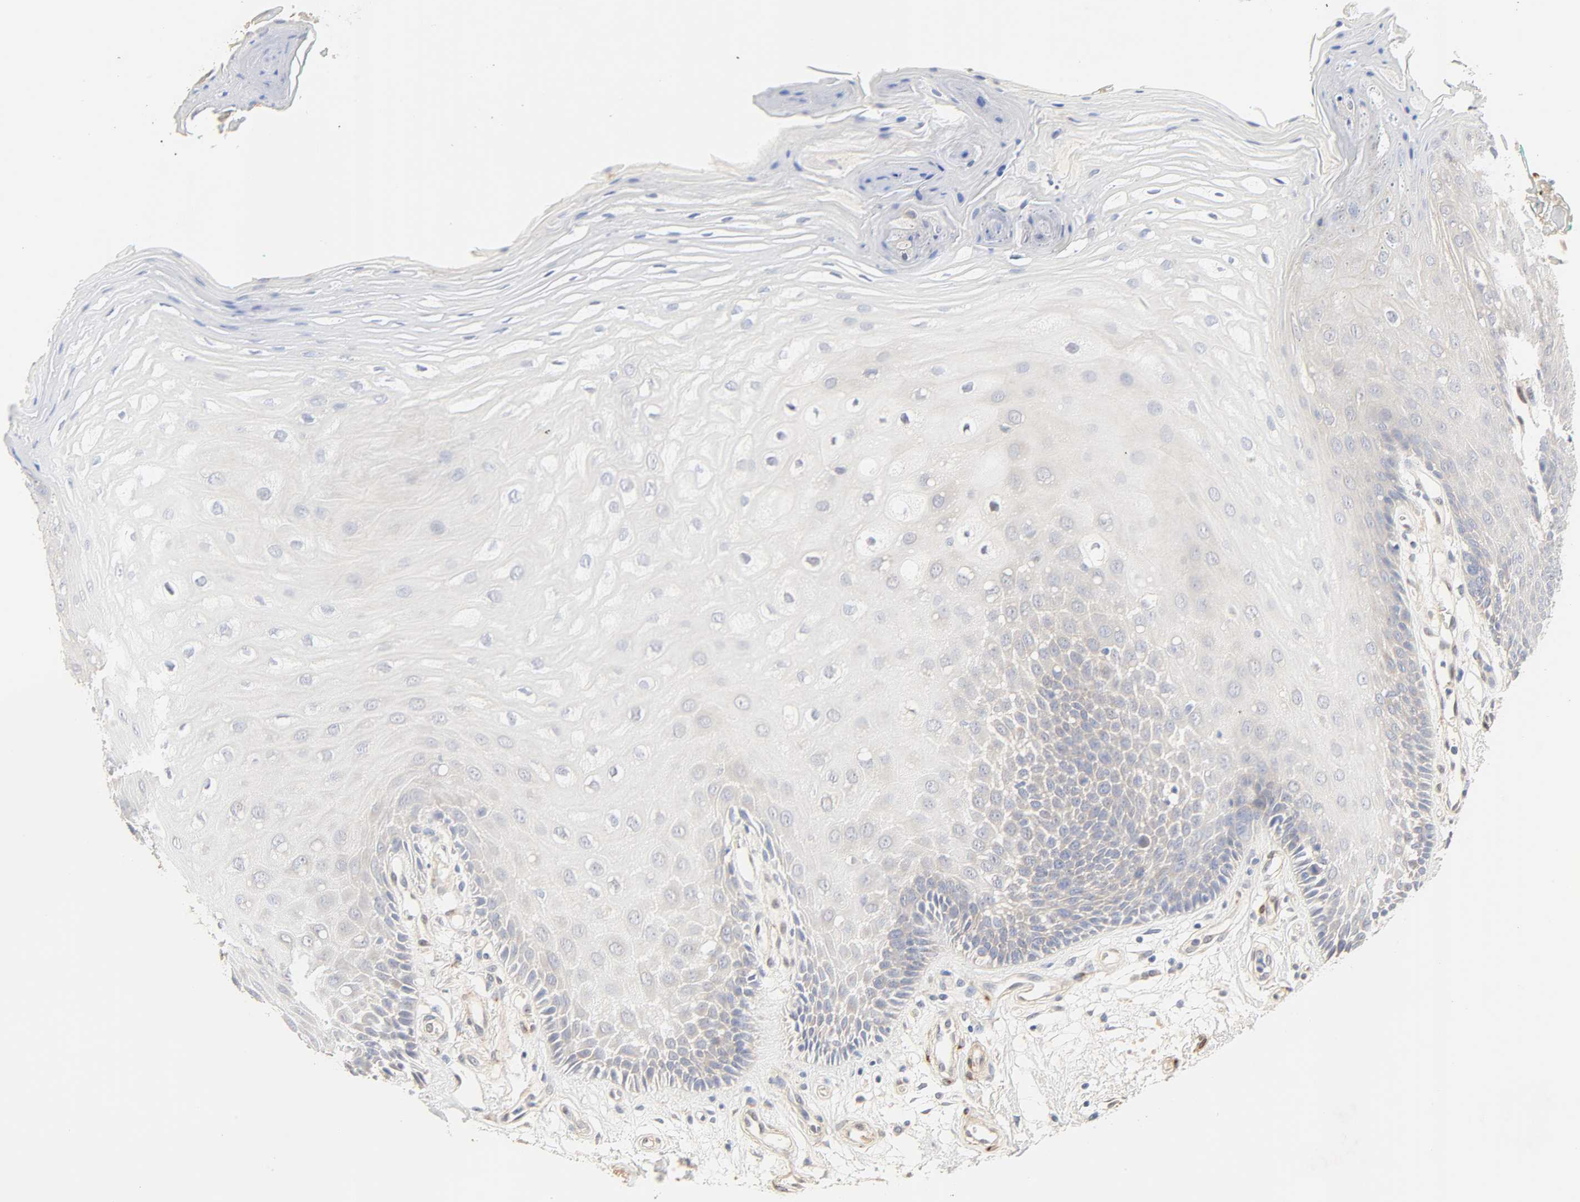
{"staining": {"intensity": "negative", "quantity": "none", "location": "none"}, "tissue": "oral mucosa", "cell_type": "Squamous epithelial cells", "image_type": "normal", "snomed": [{"axis": "morphology", "description": "Normal tissue, NOS"}, {"axis": "morphology", "description": "Squamous cell carcinoma, NOS"}, {"axis": "topography", "description": "Skeletal muscle"}, {"axis": "topography", "description": "Oral tissue"}, {"axis": "topography", "description": "Head-Neck"}], "caption": "DAB (3,3'-diaminobenzidine) immunohistochemical staining of unremarkable human oral mucosa reveals no significant positivity in squamous epithelial cells.", "gene": "BORCS8", "patient": {"sex": "female", "age": 84}}